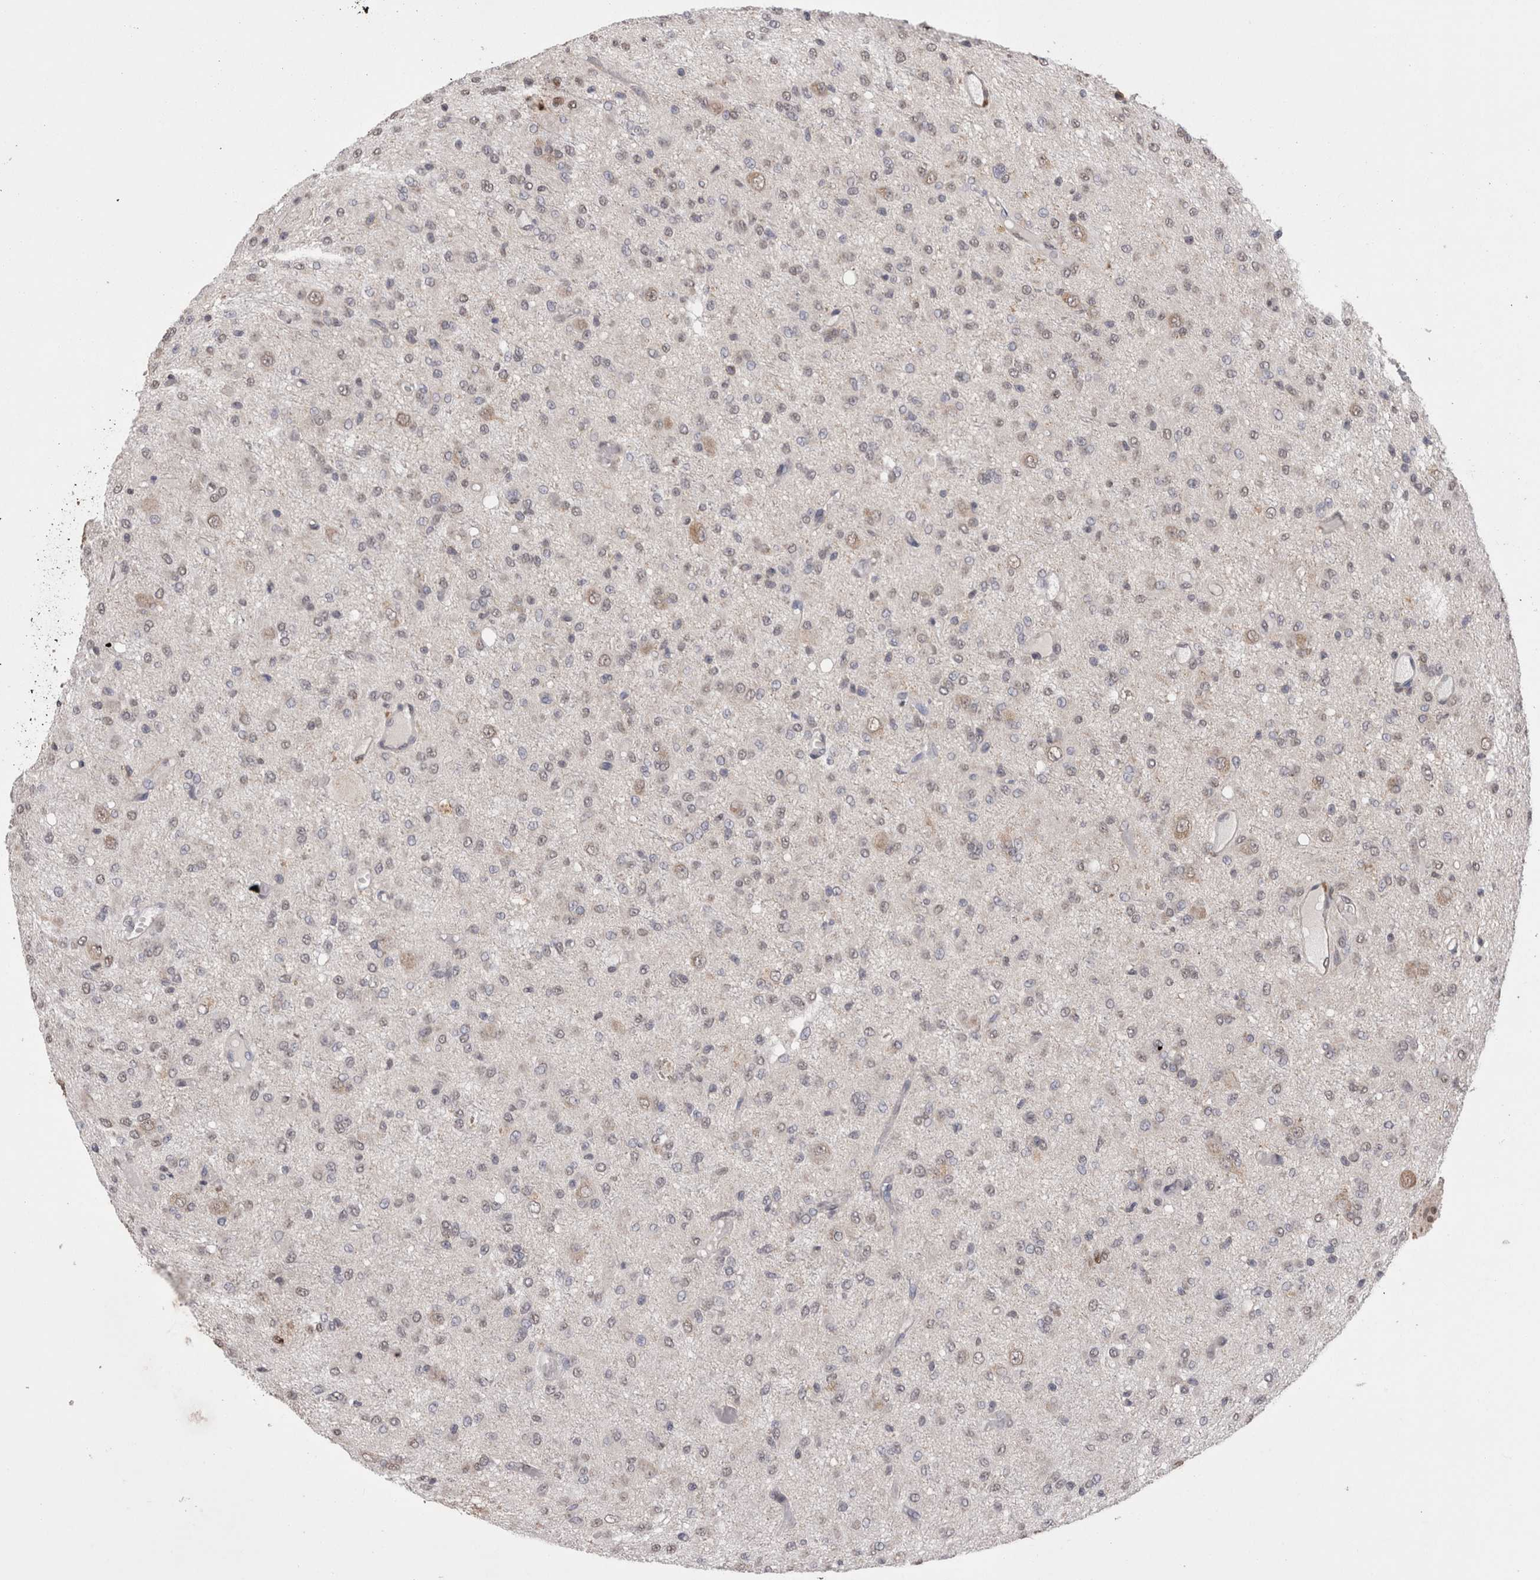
{"staining": {"intensity": "negative", "quantity": "none", "location": "none"}, "tissue": "glioma", "cell_type": "Tumor cells", "image_type": "cancer", "snomed": [{"axis": "morphology", "description": "Glioma, malignant, High grade"}, {"axis": "topography", "description": "Brain"}], "caption": "DAB (3,3'-diaminobenzidine) immunohistochemical staining of glioma reveals no significant staining in tumor cells.", "gene": "GRK5", "patient": {"sex": "female", "age": 59}}